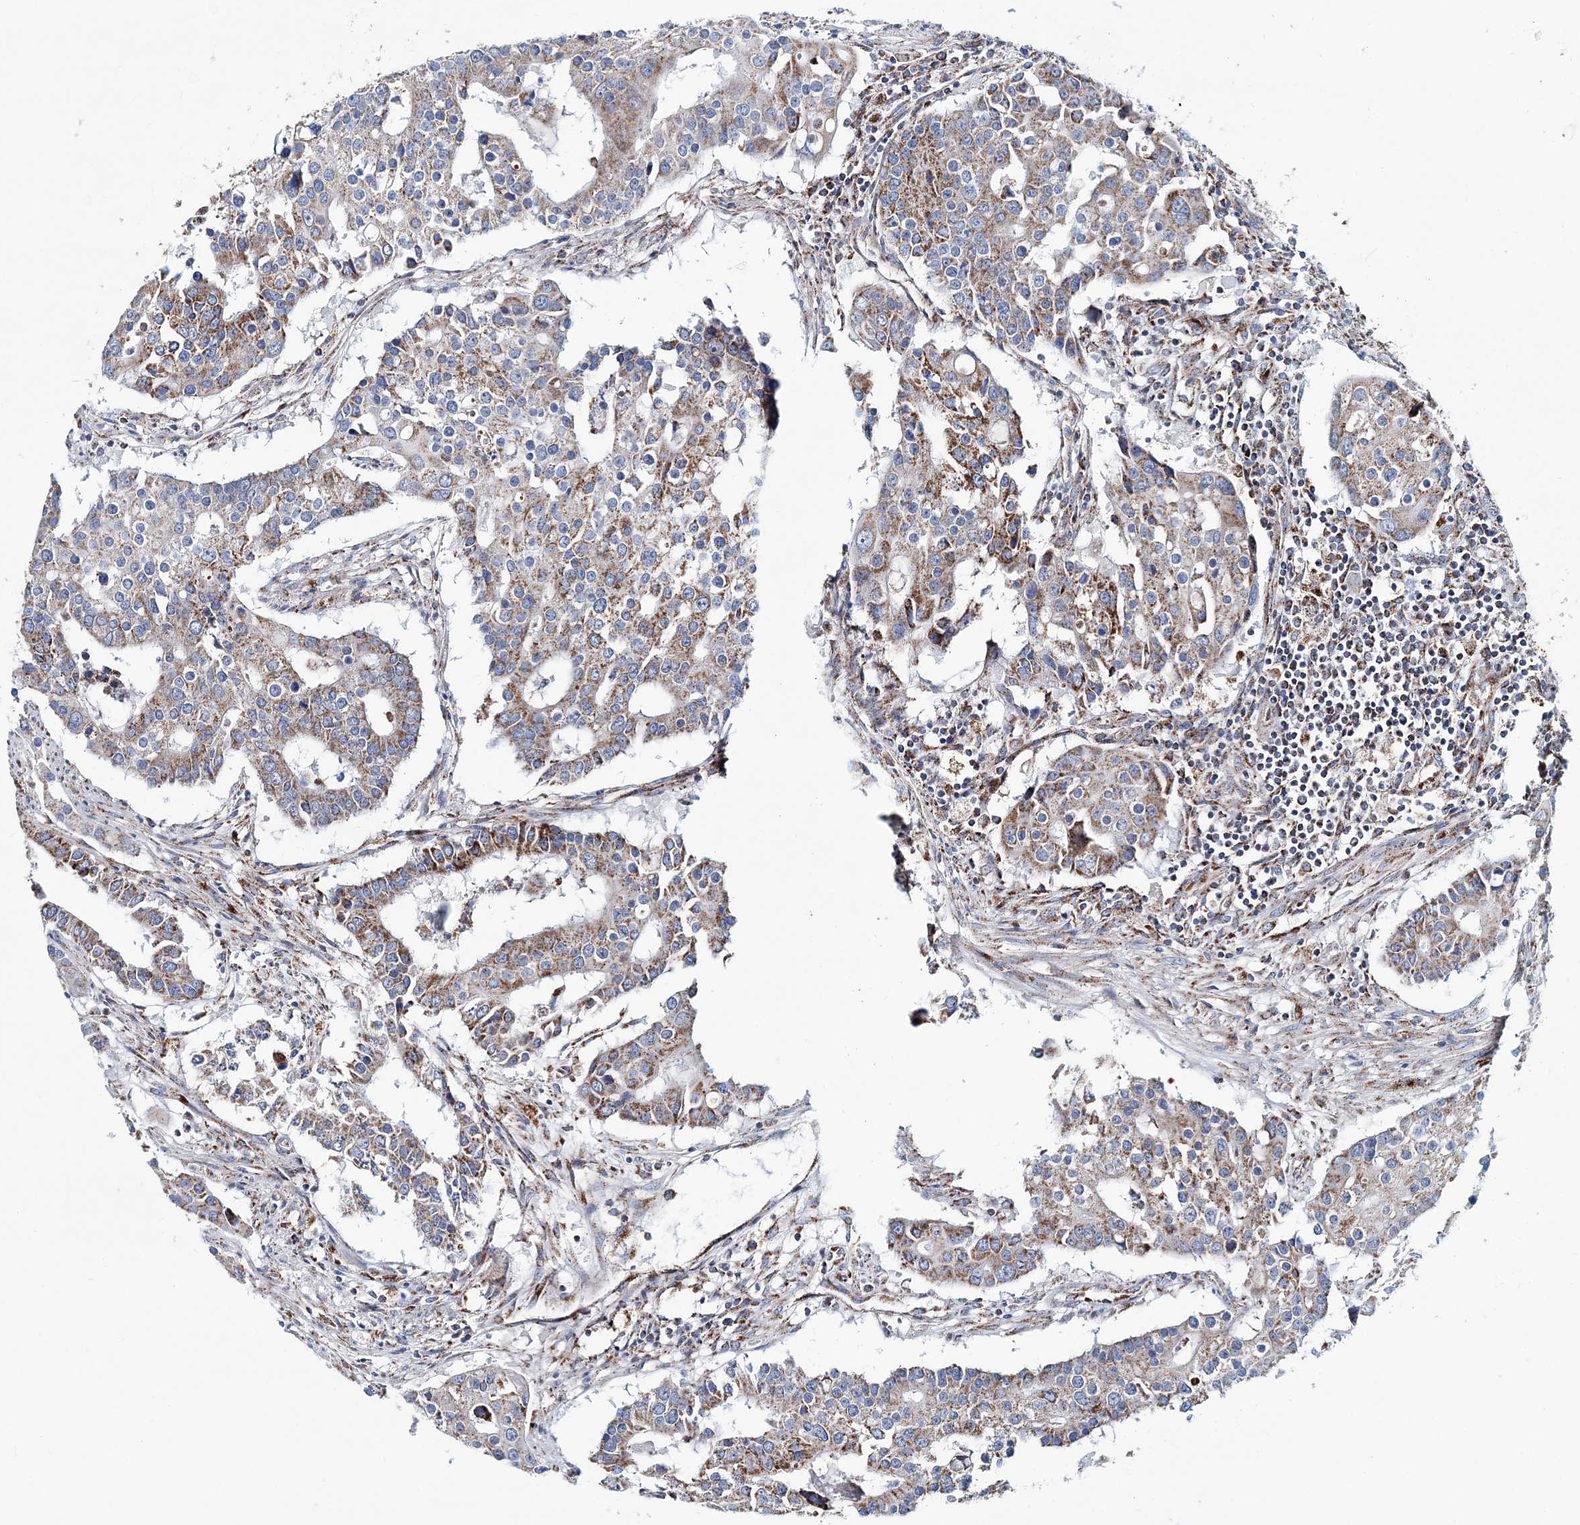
{"staining": {"intensity": "moderate", "quantity": "25%-75%", "location": "cytoplasmic/membranous"}, "tissue": "colorectal cancer", "cell_type": "Tumor cells", "image_type": "cancer", "snomed": [{"axis": "morphology", "description": "Adenocarcinoma, NOS"}, {"axis": "topography", "description": "Colon"}], "caption": "High-magnification brightfield microscopy of adenocarcinoma (colorectal) stained with DAB (brown) and counterstained with hematoxylin (blue). tumor cells exhibit moderate cytoplasmic/membranous expression is seen in approximately25%-75% of cells.", "gene": "ARHGAP6", "patient": {"sex": "male", "age": 77}}